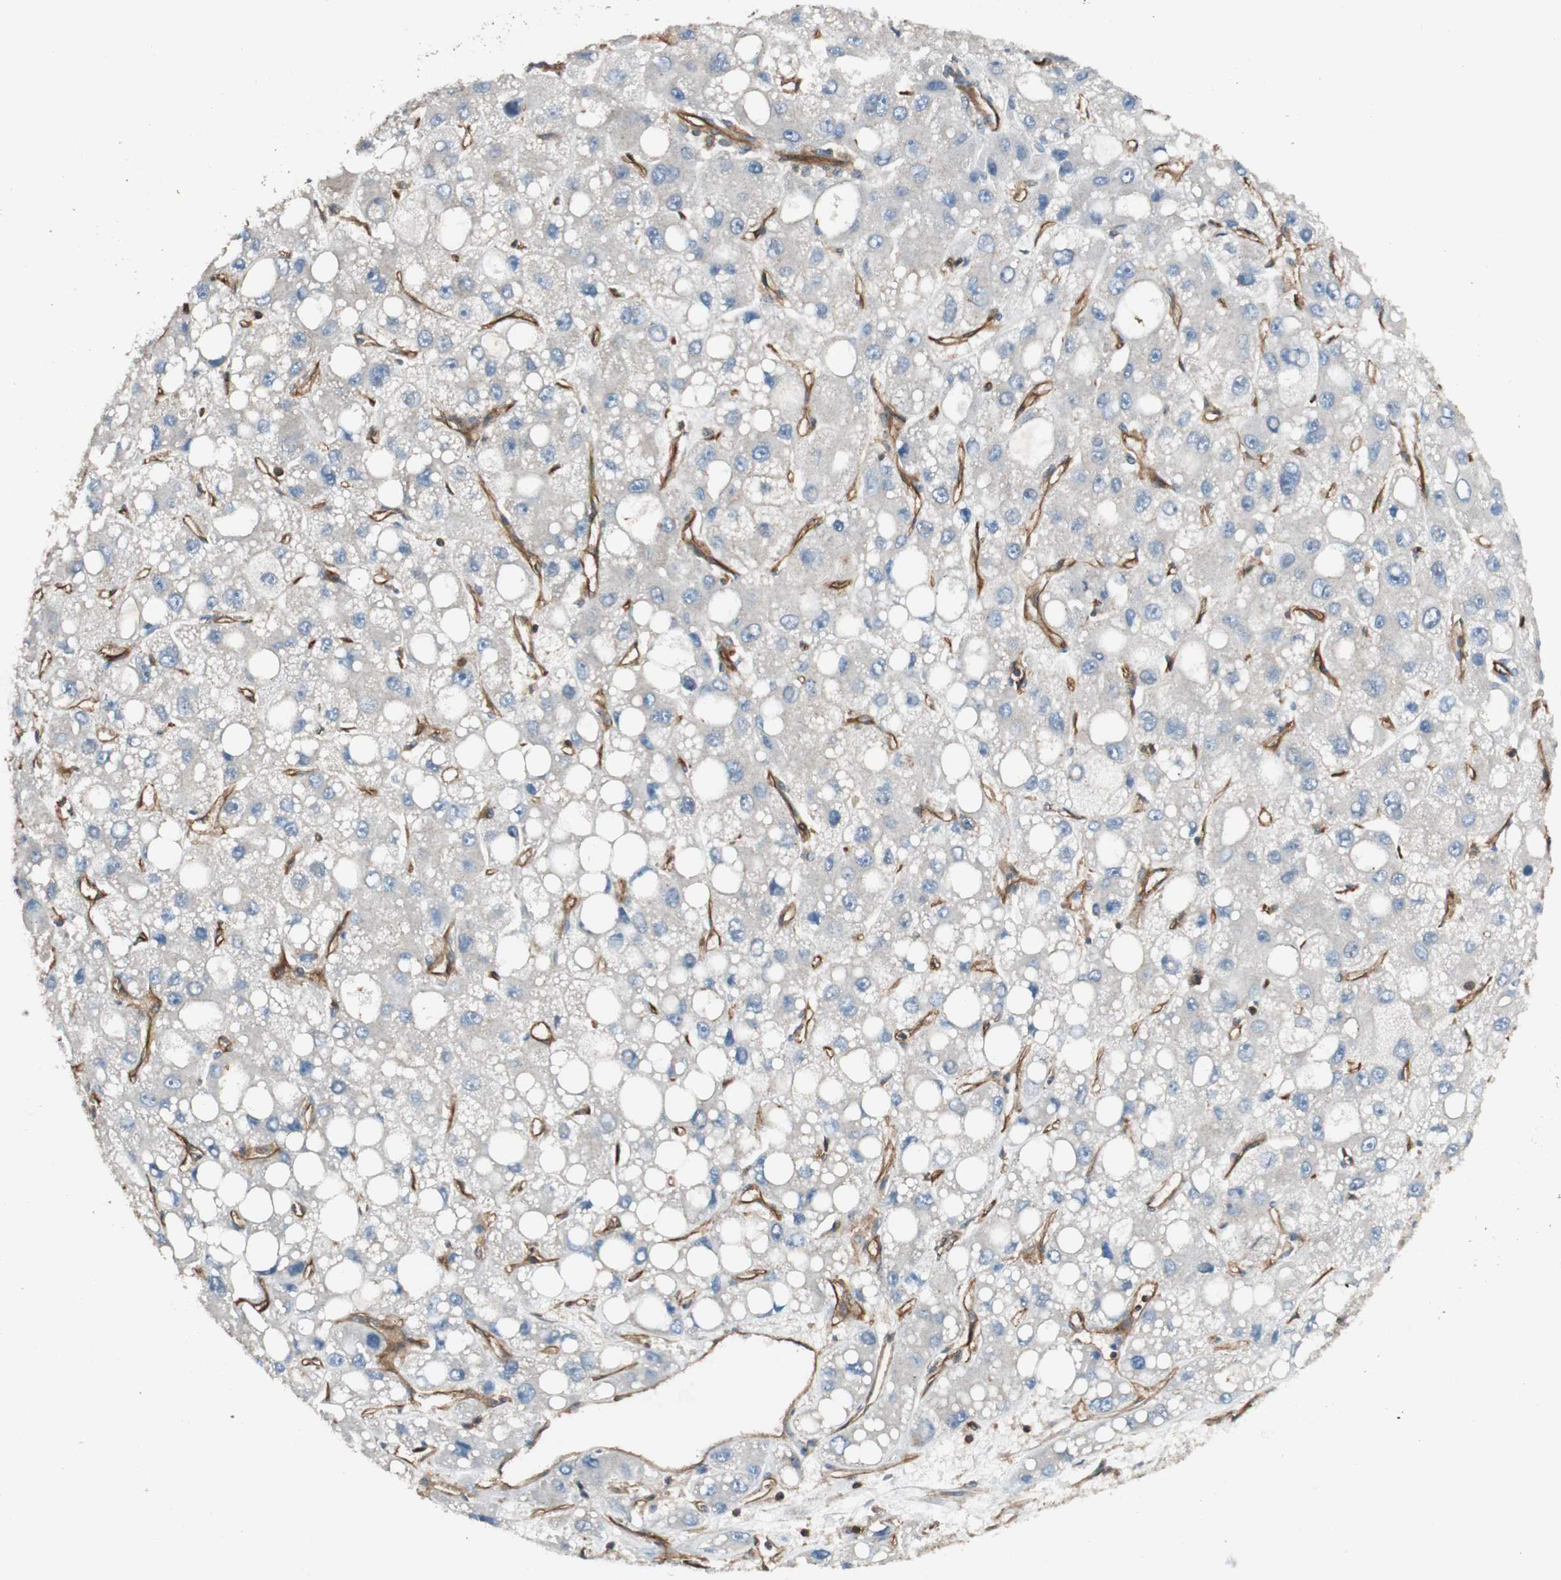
{"staining": {"intensity": "negative", "quantity": "none", "location": "none"}, "tissue": "liver cancer", "cell_type": "Tumor cells", "image_type": "cancer", "snomed": [{"axis": "morphology", "description": "Carcinoma, Hepatocellular, NOS"}, {"axis": "topography", "description": "Liver"}], "caption": "IHC of liver cancer (hepatocellular carcinoma) demonstrates no expression in tumor cells.", "gene": "BTN3A3", "patient": {"sex": "male", "age": 55}}